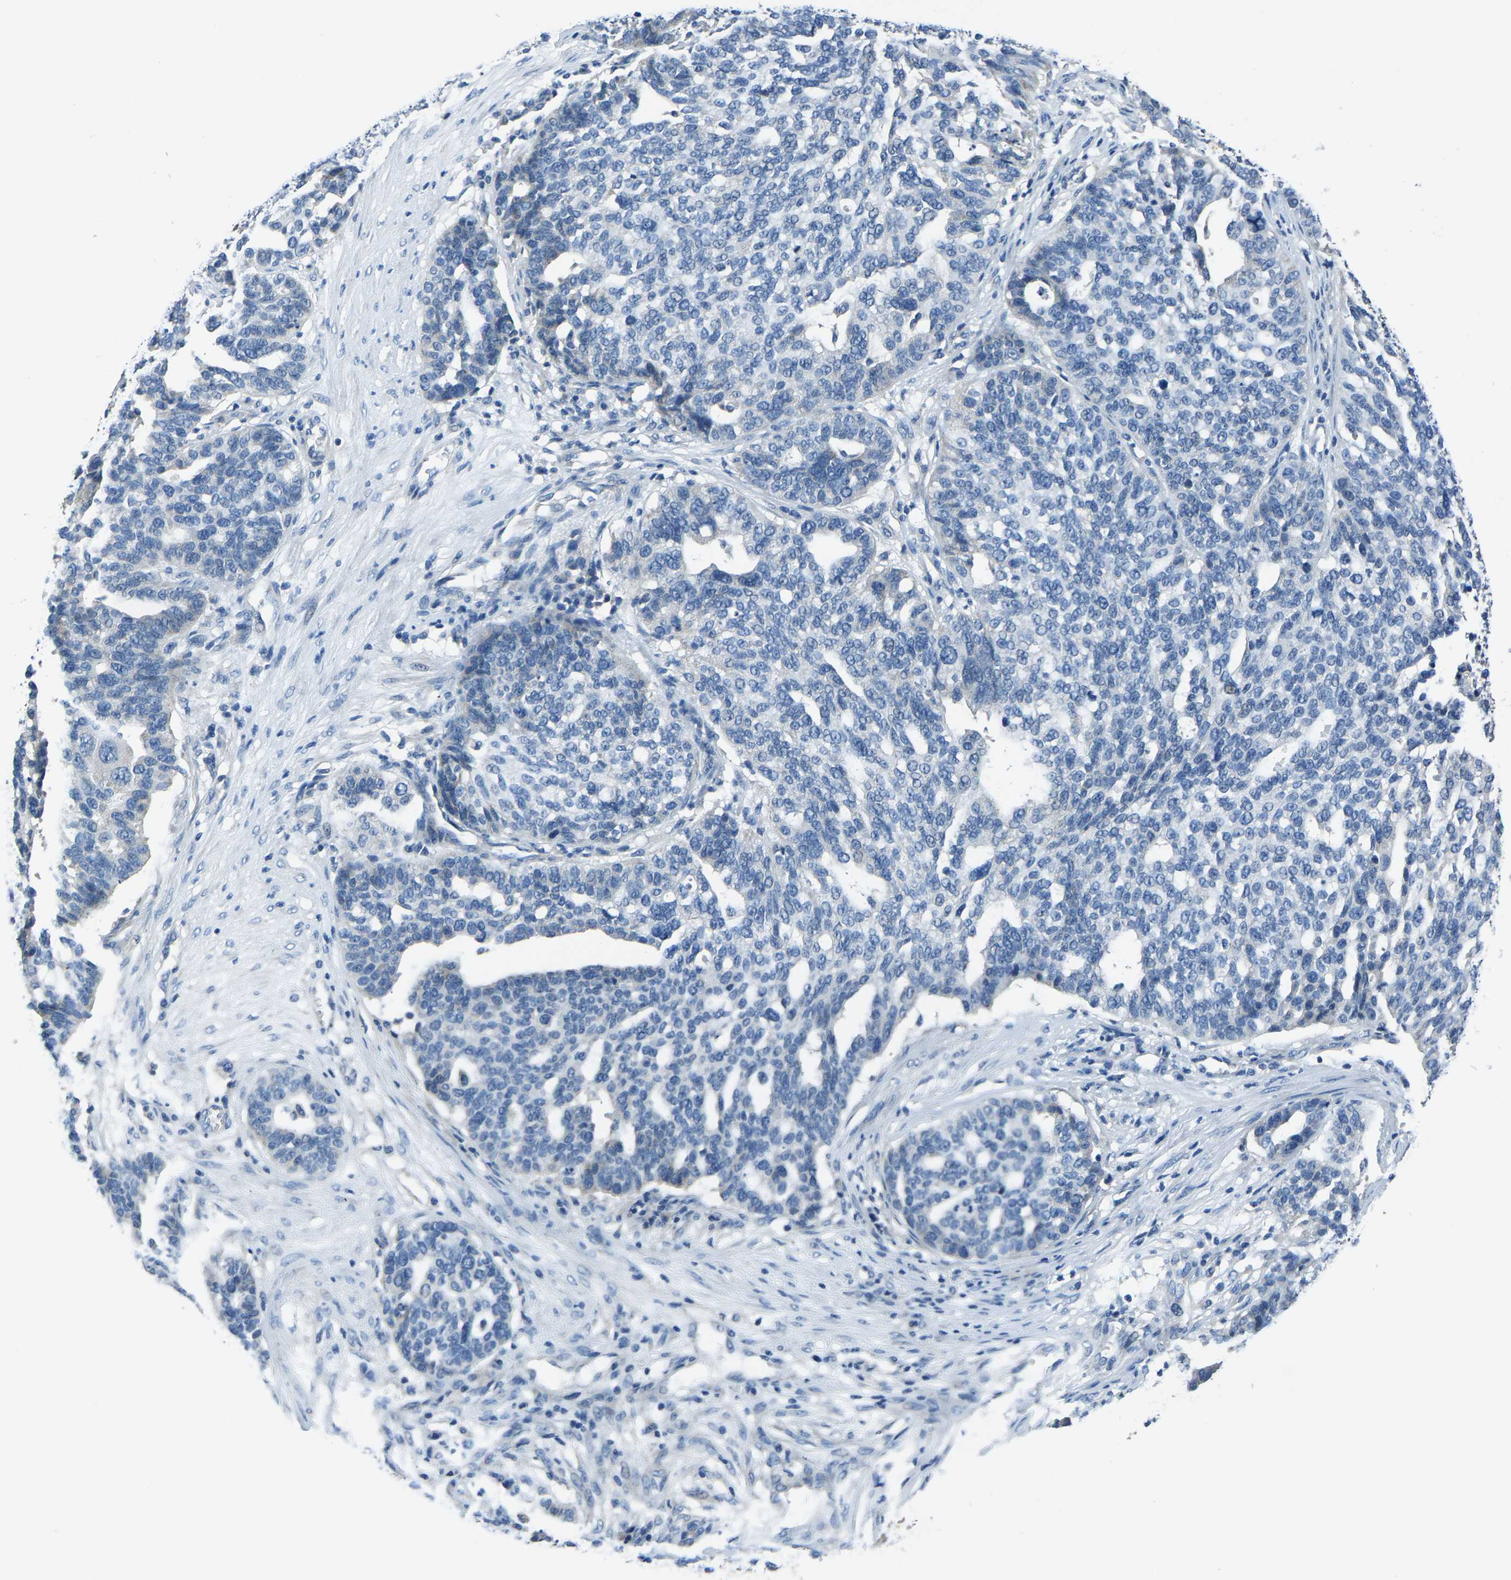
{"staining": {"intensity": "negative", "quantity": "none", "location": "none"}, "tissue": "ovarian cancer", "cell_type": "Tumor cells", "image_type": "cancer", "snomed": [{"axis": "morphology", "description": "Cystadenocarcinoma, serous, NOS"}, {"axis": "topography", "description": "Ovary"}], "caption": "There is no significant positivity in tumor cells of ovarian cancer.", "gene": "ADAM2", "patient": {"sex": "female", "age": 59}}